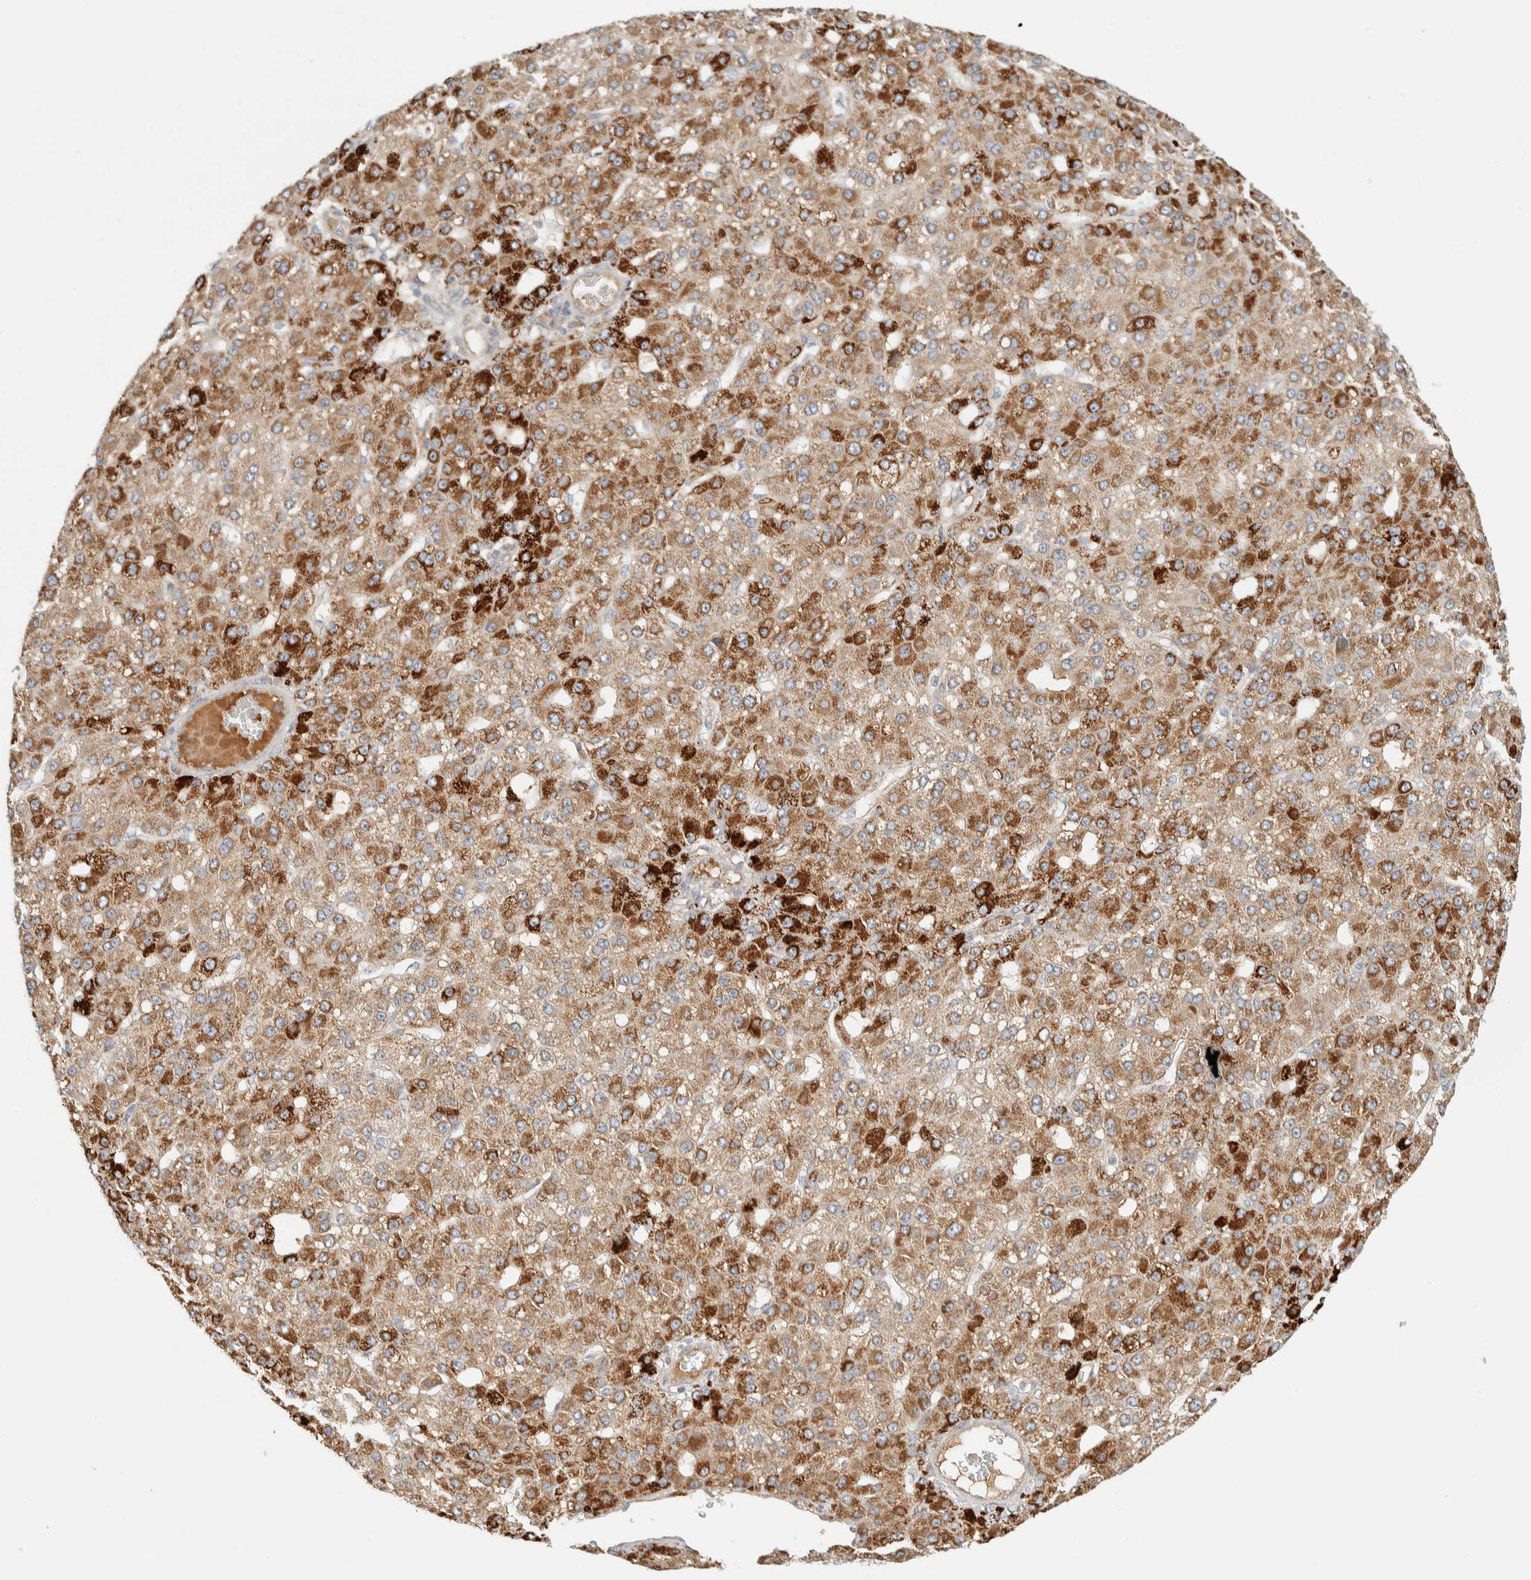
{"staining": {"intensity": "strong", "quantity": "25%-75%", "location": "cytoplasmic/membranous"}, "tissue": "liver cancer", "cell_type": "Tumor cells", "image_type": "cancer", "snomed": [{"axis": "morphology", "description": "Carcinoma, Hepatocellular, NOS"}, {"axis": "topography", "description": "Liver"}], "caption": "Immunohistochemistry (IHC) of liver cancer (hepatocellular carcinoma) exhibits high levels of strong cytoplasmic/membranous positivity in about 25%-75% of tumor cells.", "gene": "FAM167A", "patient": {"sex": "male", "age": 67}}